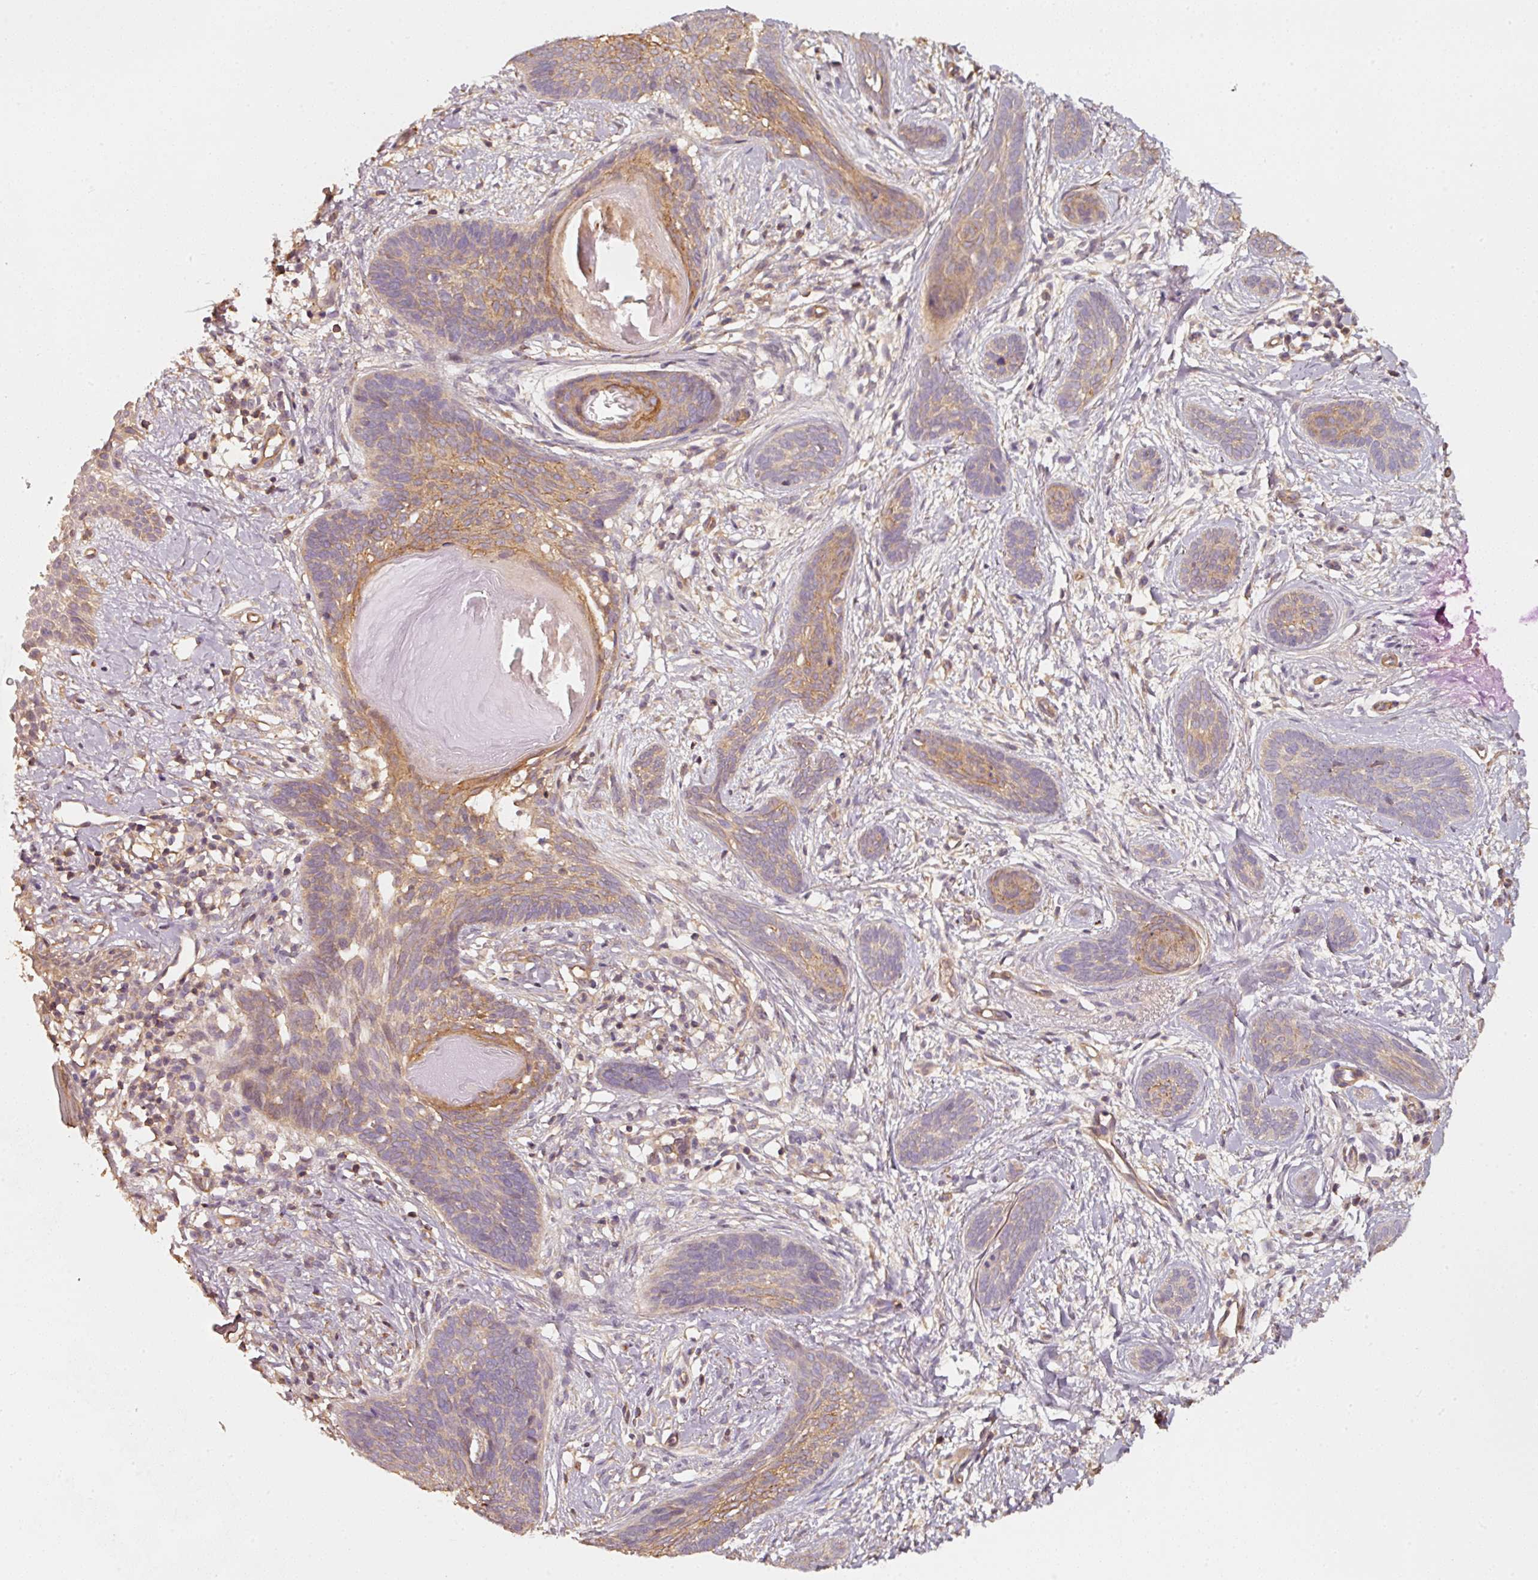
{"staining": {"intensity": "weak", "quantity": "25%-75%", "location": "cytoplasmic/membranous"}, "tissue": "skin cancer", "cell_type": "Tumor cells", "image_type": "cancer", "snomed": [{"axis": "morphology", "description": "Basal cell carcinoma"}, {"axis": "topography", "description": "Skin"}], "caption": "Skin cancer was stained to show a protein in brown. There is low levels of weak cytoplasmic/membranous staining in approximately 25%-75% of tumor cells.", "gene": "CEP95", "patient": {"sex": "female", "age": 81}}